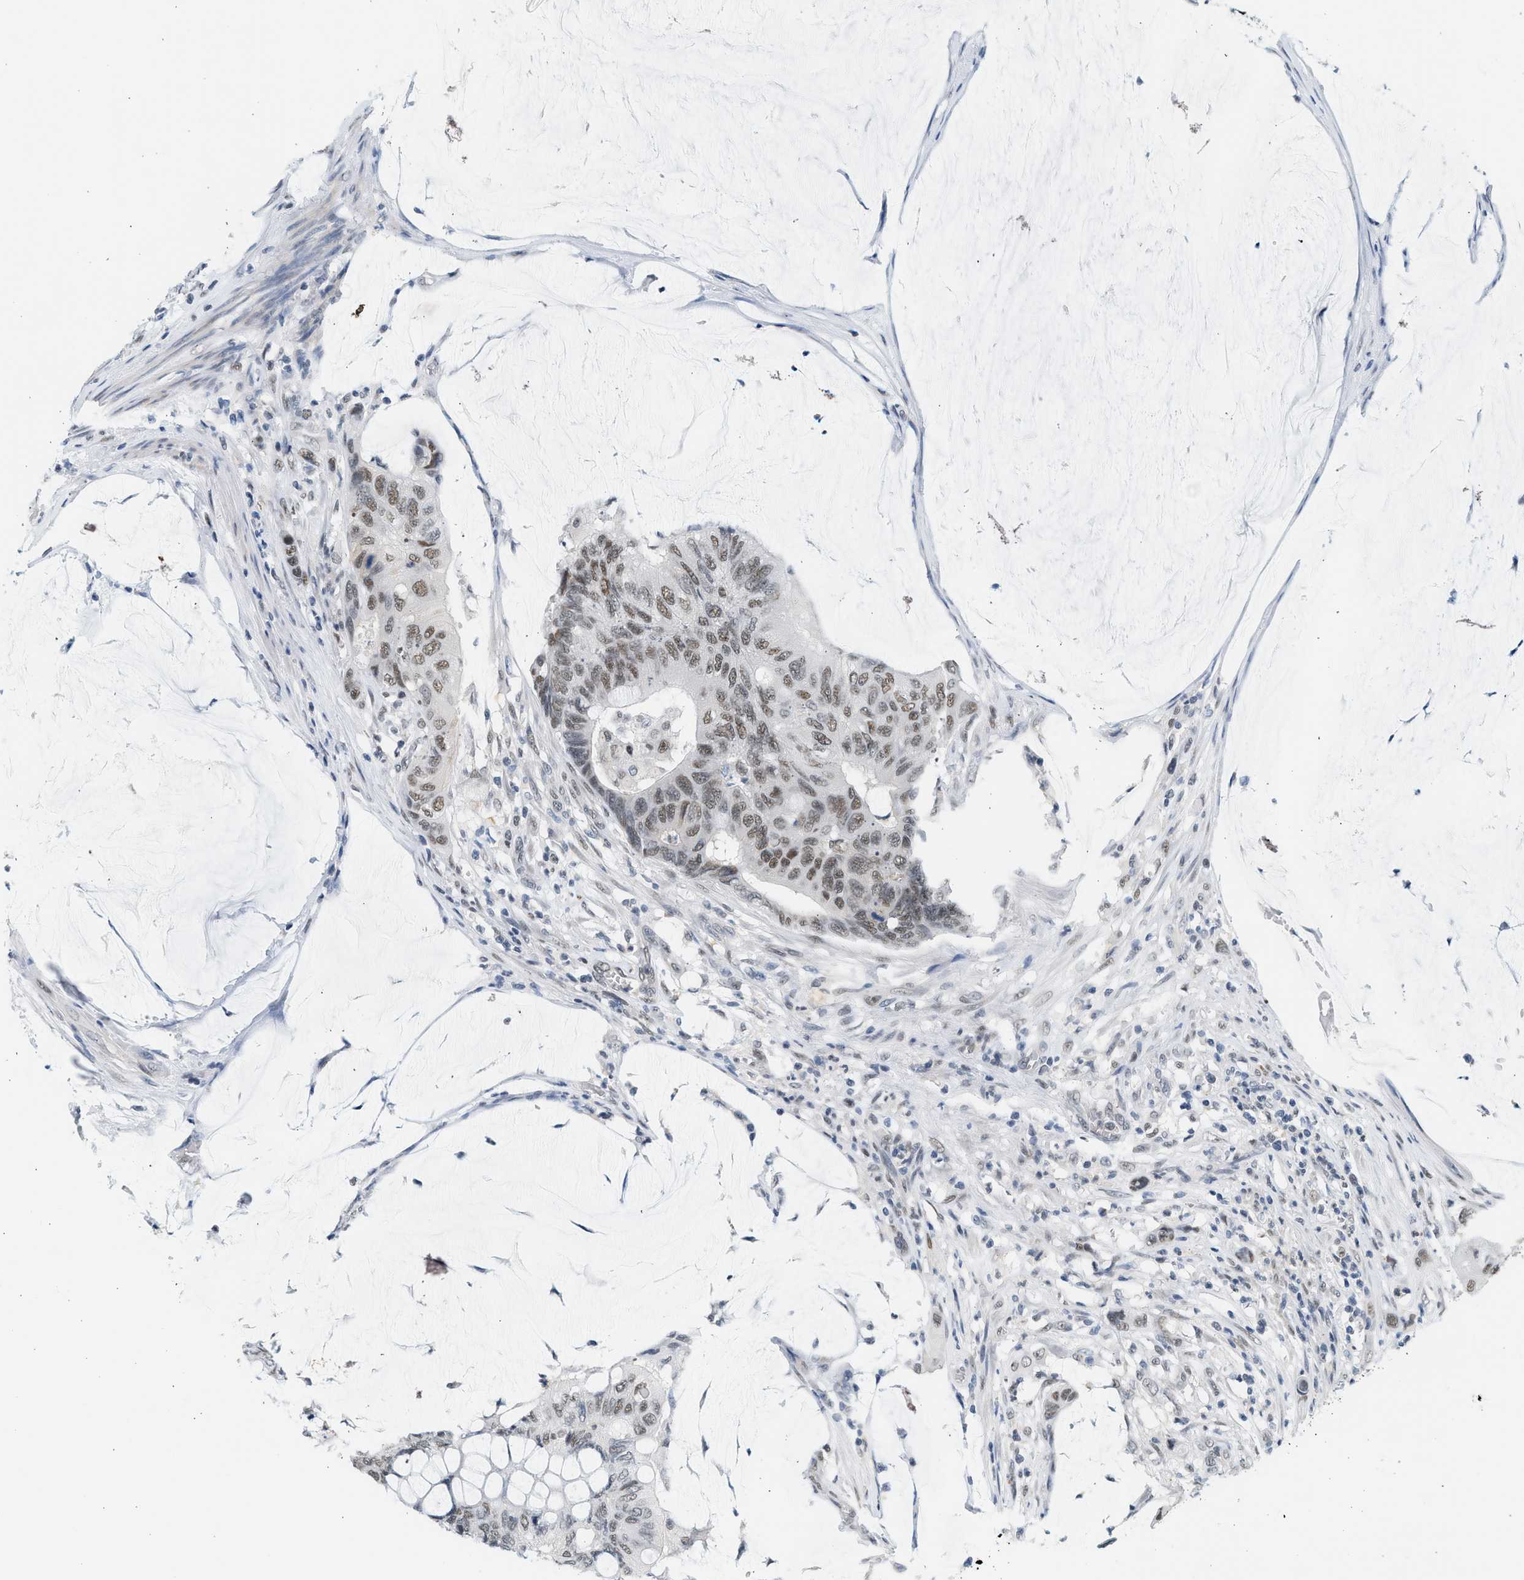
{"staining": {"intensity": "moderate", "quantity": ">75%", "location": "nuclear"}, "tissue": "colorectal cancer", "cell_type": "Tumor cells", "image_type": "cancer", "snomed": [{"axis": "morphology", "description": "Normal tissue, NOS"}, {"axis": "morphology", "description": "Adenocarcinoma, NOS"}, {"axis": "topography", "description": "Rectum"}], "caption": "Immunohistochemical staining of human colorectal adenocarcinoma reveals medium levels of moderate nuclear protein staining in approximately >75% of tumor cells. Using DAB (3,3'-diaminobenzidine) (brown) and hematoxylin (blue) stains, captured at high magnification using brightfield microscopy.", "gene": "HIPK1", "patient": {"sex": "male", "age": 92}}